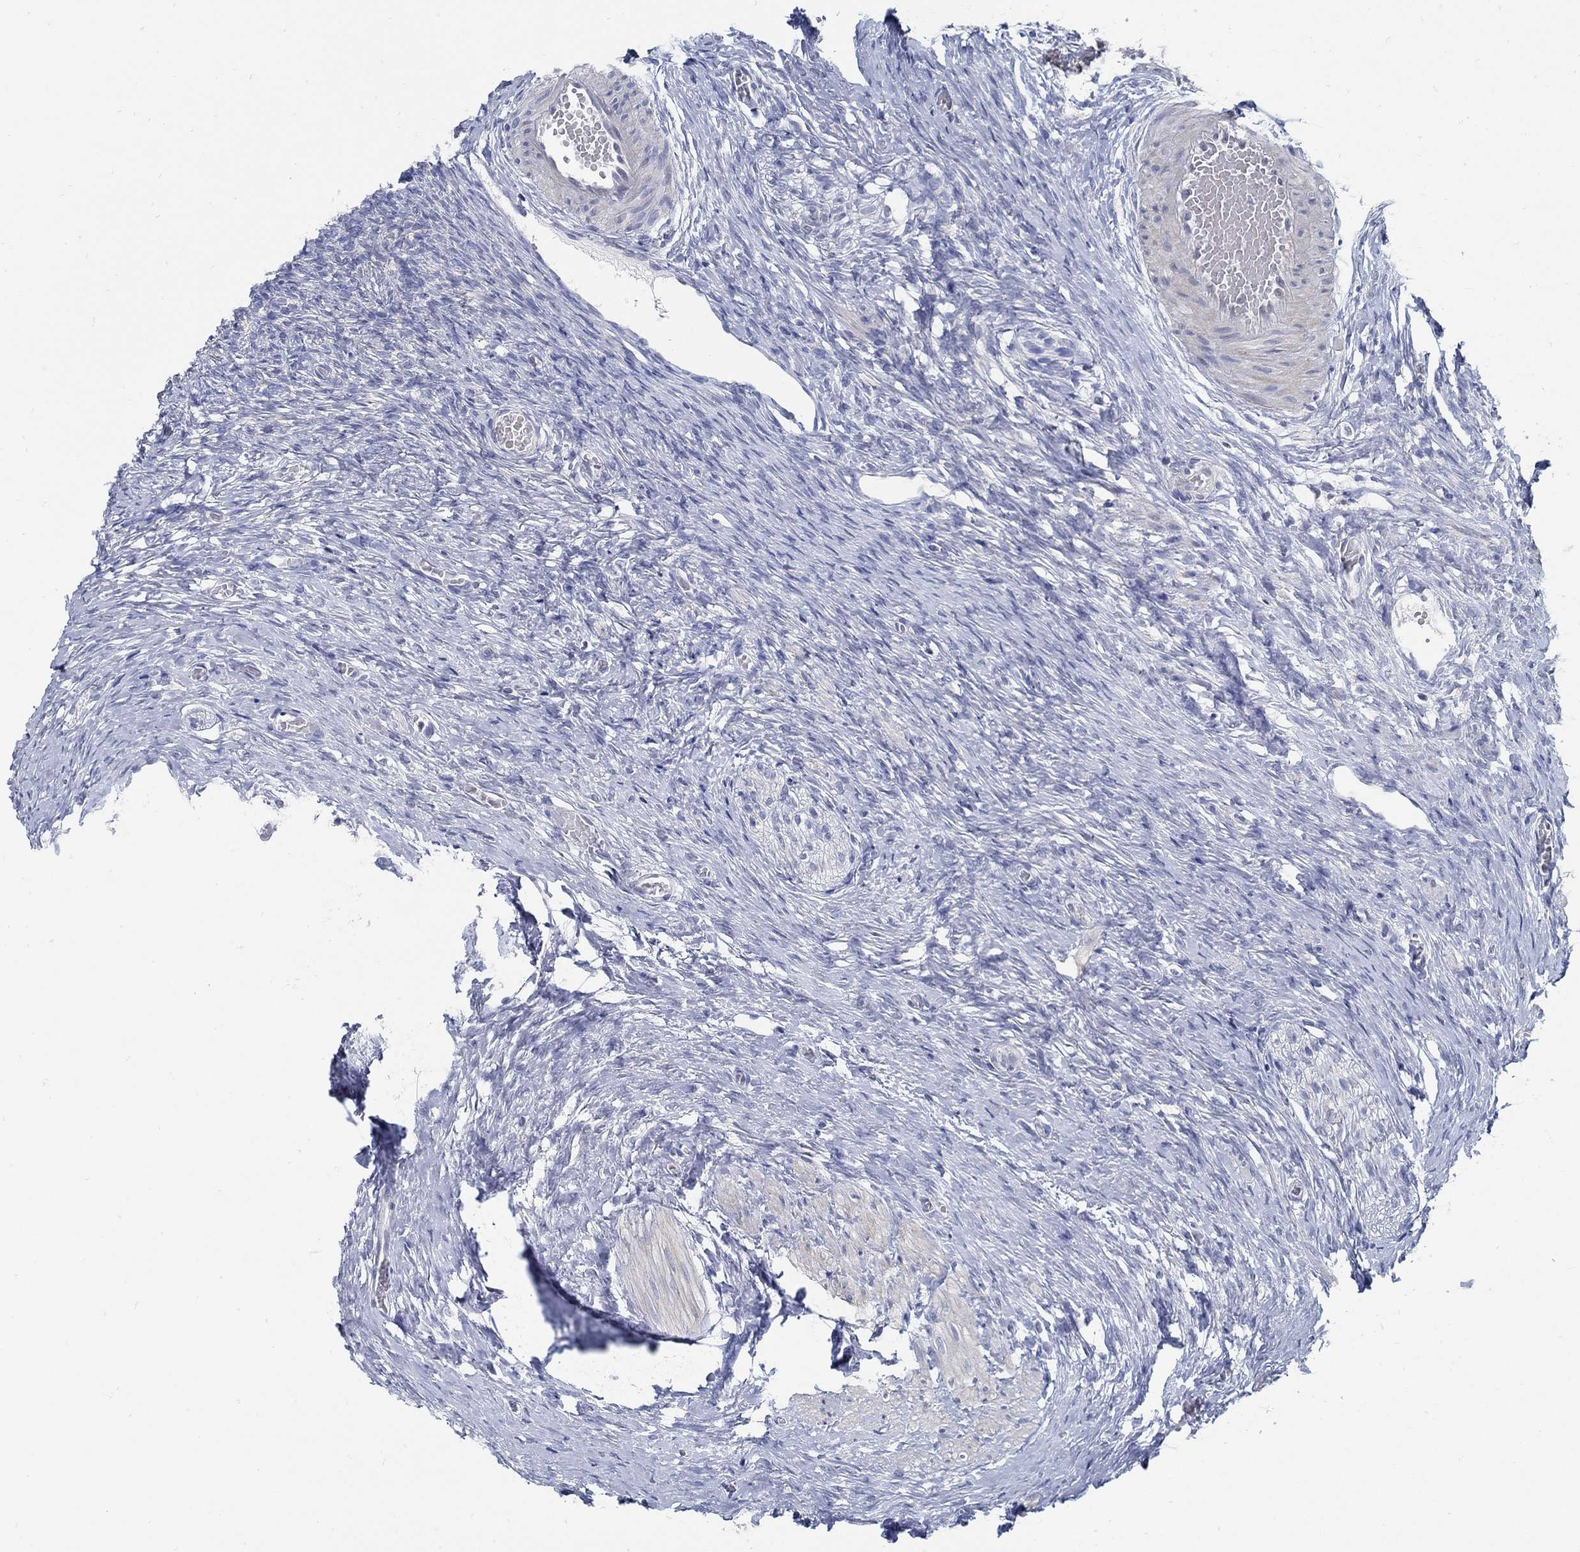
{"staining": {"intensity": "moderate", "quantity": "25%-75%", "location": "cytoplasmic/membranous"}, "tissue": "ovary", "cell_type": "Follicle cells", "image_type": "normal", "snomed": [{"axis": "morphology", "description": "Normal tissue, NOS"}, {"axis": "topography", "description": "Ovary"}], "caption": "The micrograph shows staining of benign ovary, revealing moderate cytoplasmic/membranous protein expression (brown color) within follicle cells.", "gene": "PCDH11X", "patient": {"sex": "female", "age": 27}}